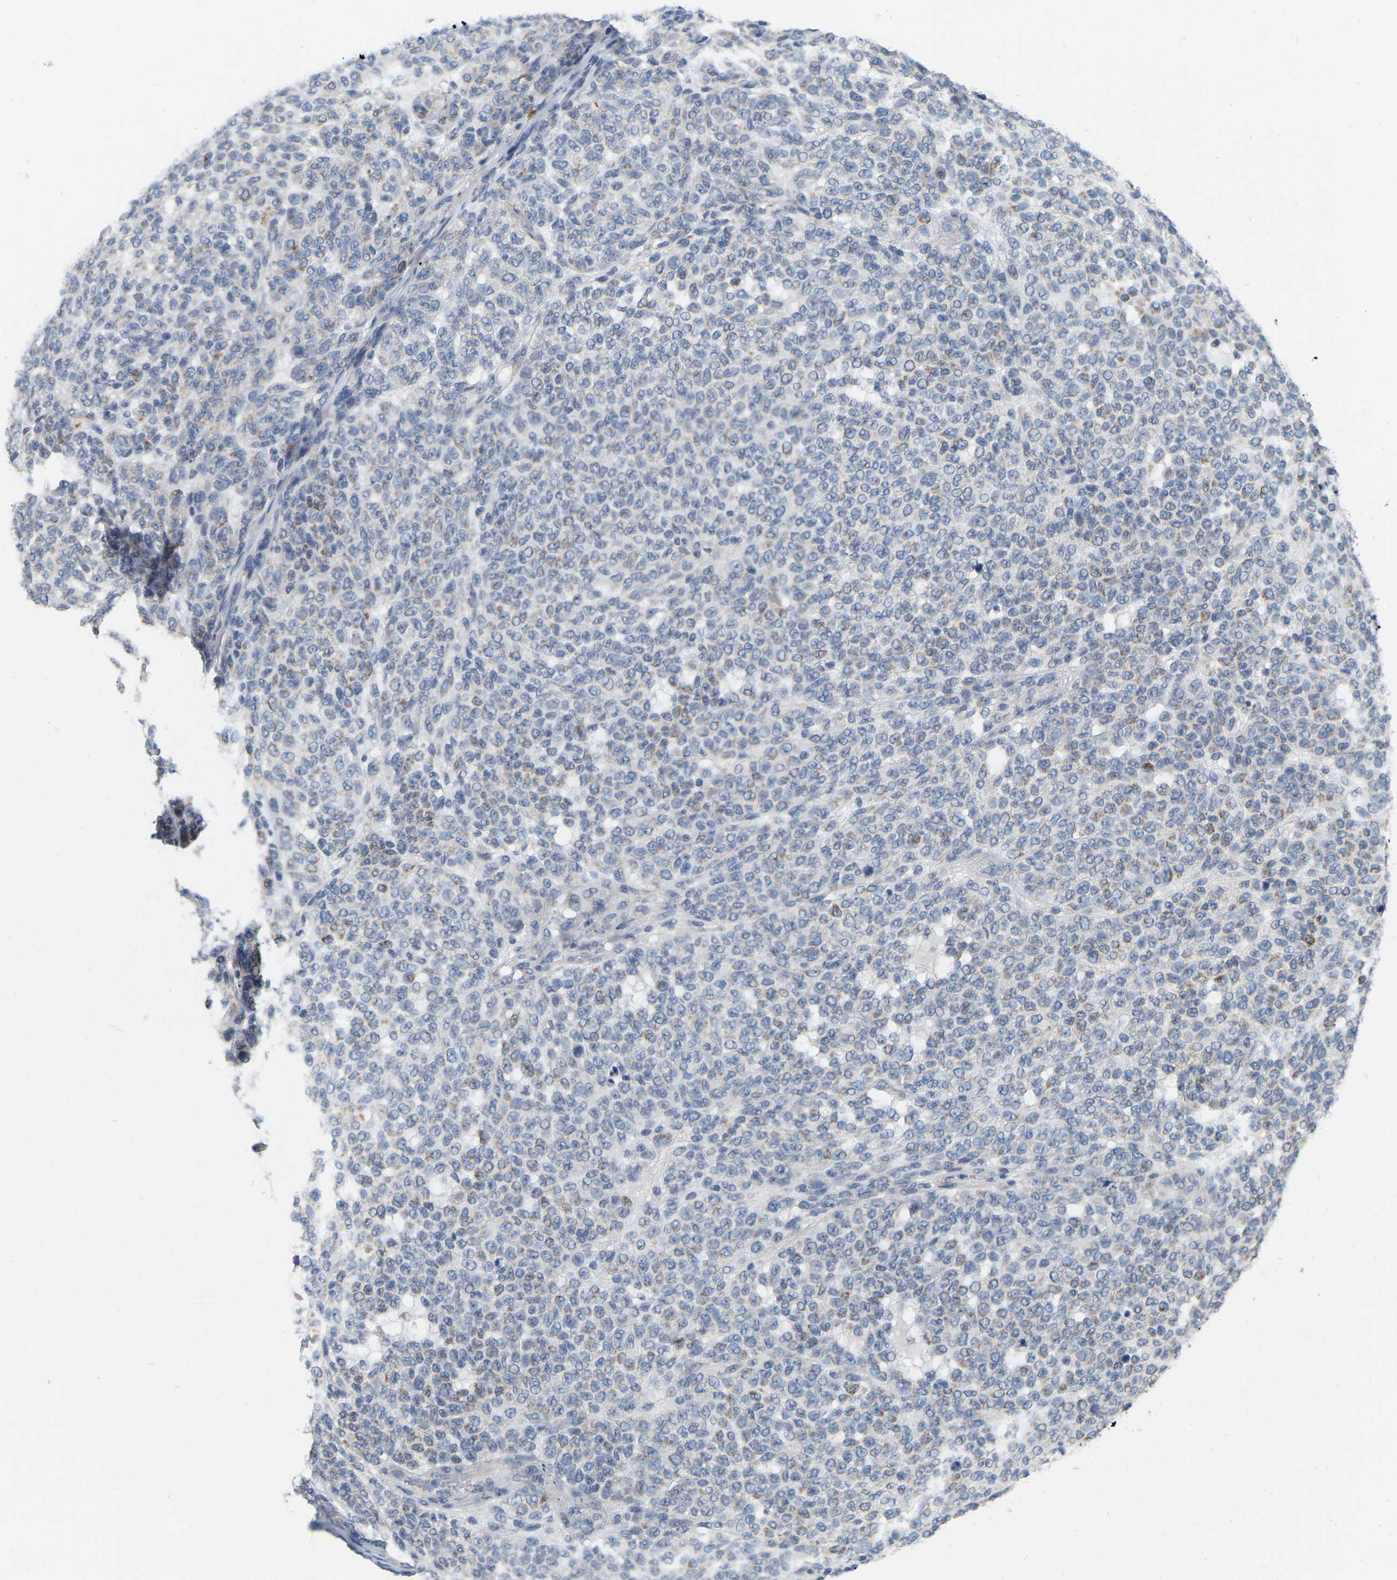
{"staining": {"intensity": "moderate", "quantity": "<25%", "location": "cytoplasmic/membranous"}, "tissue": "melanoma", "cell_type": "Tumor cells", "image_type": "cancer", "snomed": [{"axis": "morphology", "description": "Malignant melanoma, NOS"}, {"axis": "topography", "description": "Skin"}], "caption": "Malignant melanoma stained with a protein marker reveals moderate staining in tumor cells.", "gene": "SSH1", "patient": {"sex": "male", "age": 59}}